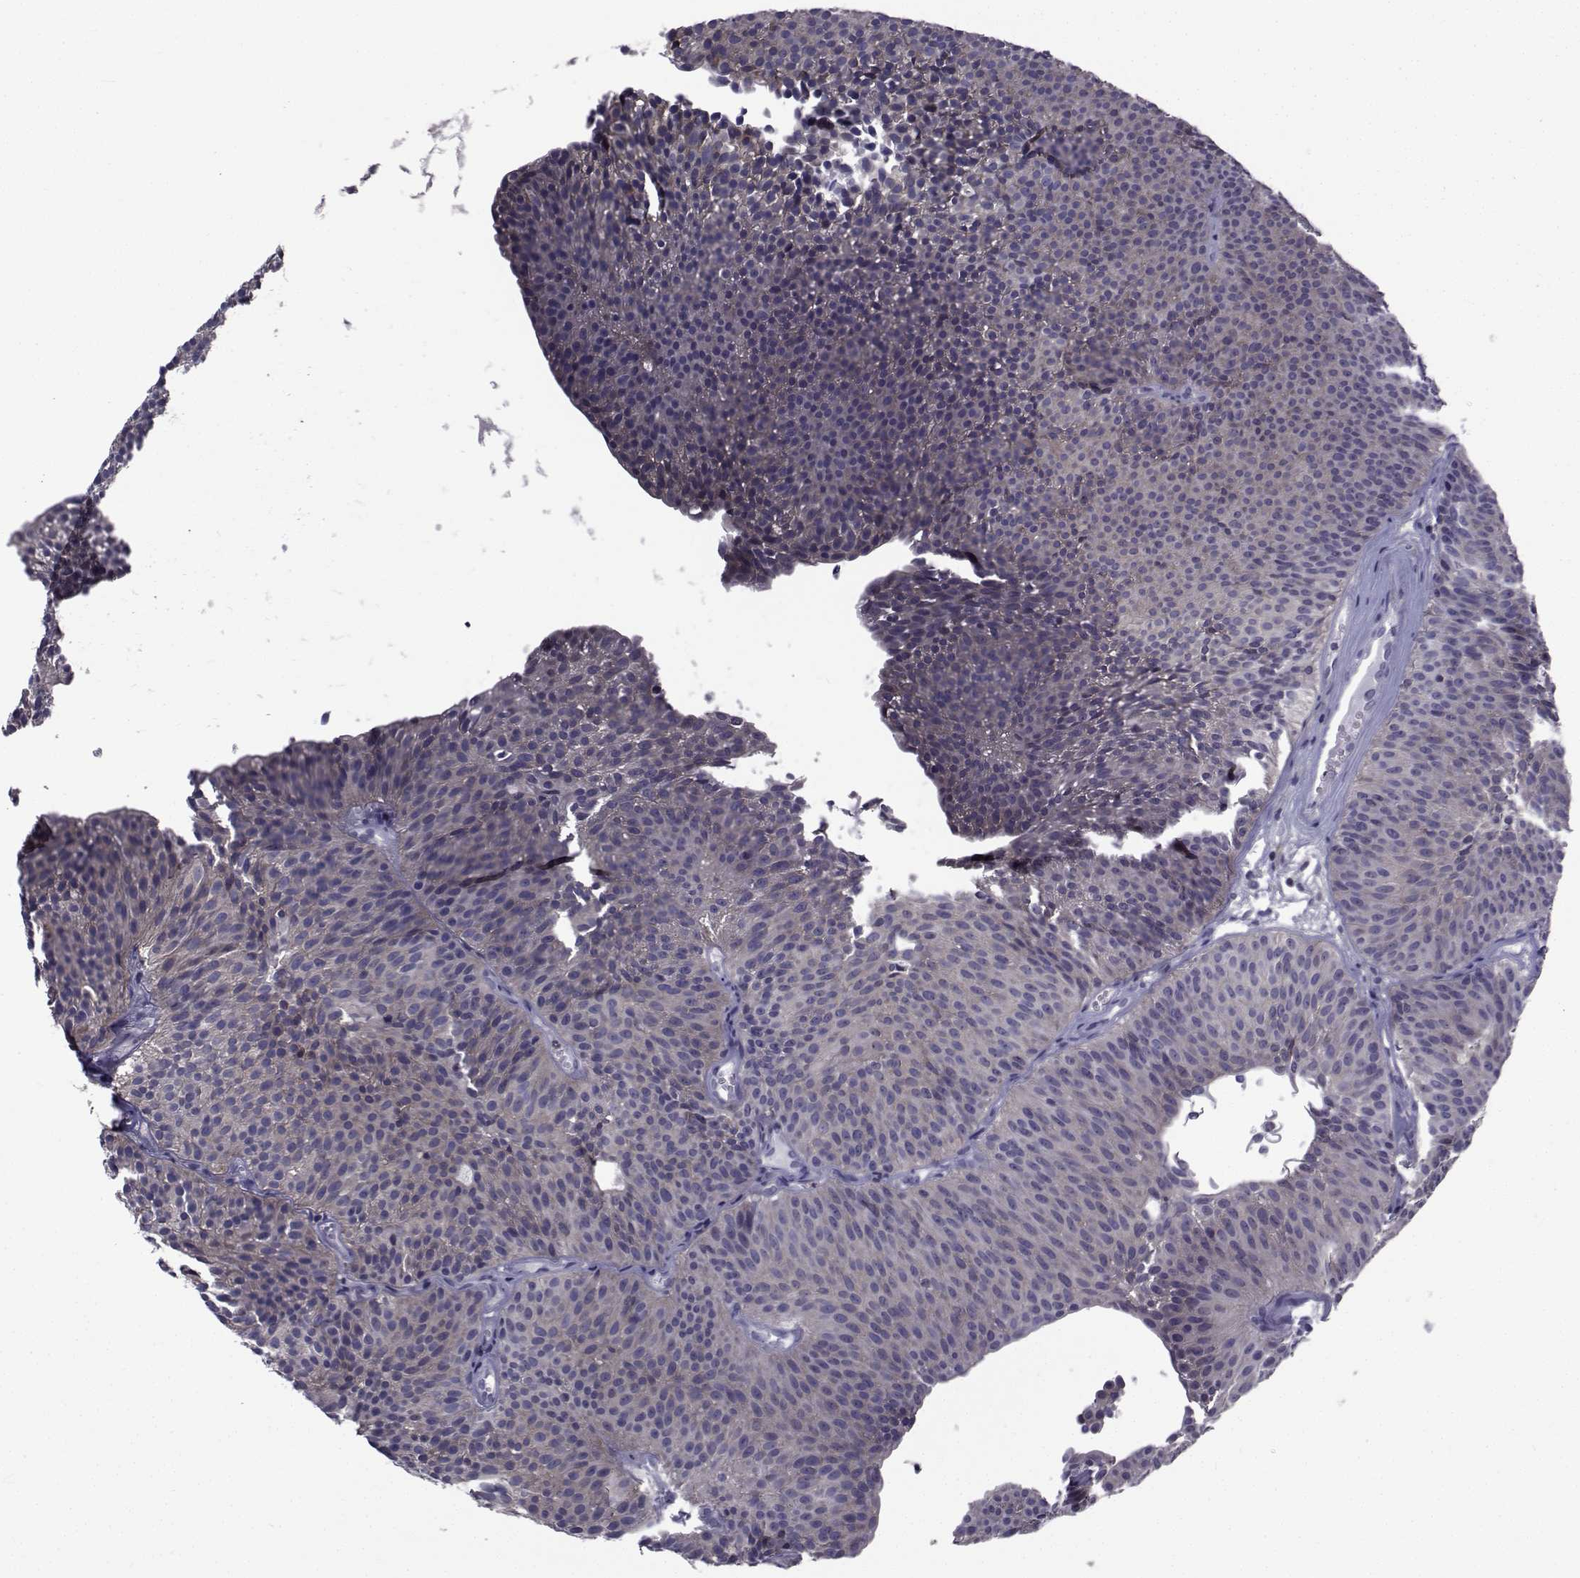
{"staining": {"intensity": "negative", "quantity": "none", "location": "none"}, "tissue": "urothelial cancer", "cell_type": "Tumor cells", "image_type": "cancer", "snomed": [{"axis": "morphology", "description": "Urothelial carcinoma, Low grade"}, {"axis": "topography", "description": "Urinary bladder"}], "caption": "There is no significant positivity in tumor cells of urothelial carcinoma (low-grade). Brightfield microscopy of immunohistochemistry stained with DAB (brown) and hematoxylin (blue), captured at high magnification.", "gene": "SLC30A10", "patient": {"sex": "male", "age": 63}}